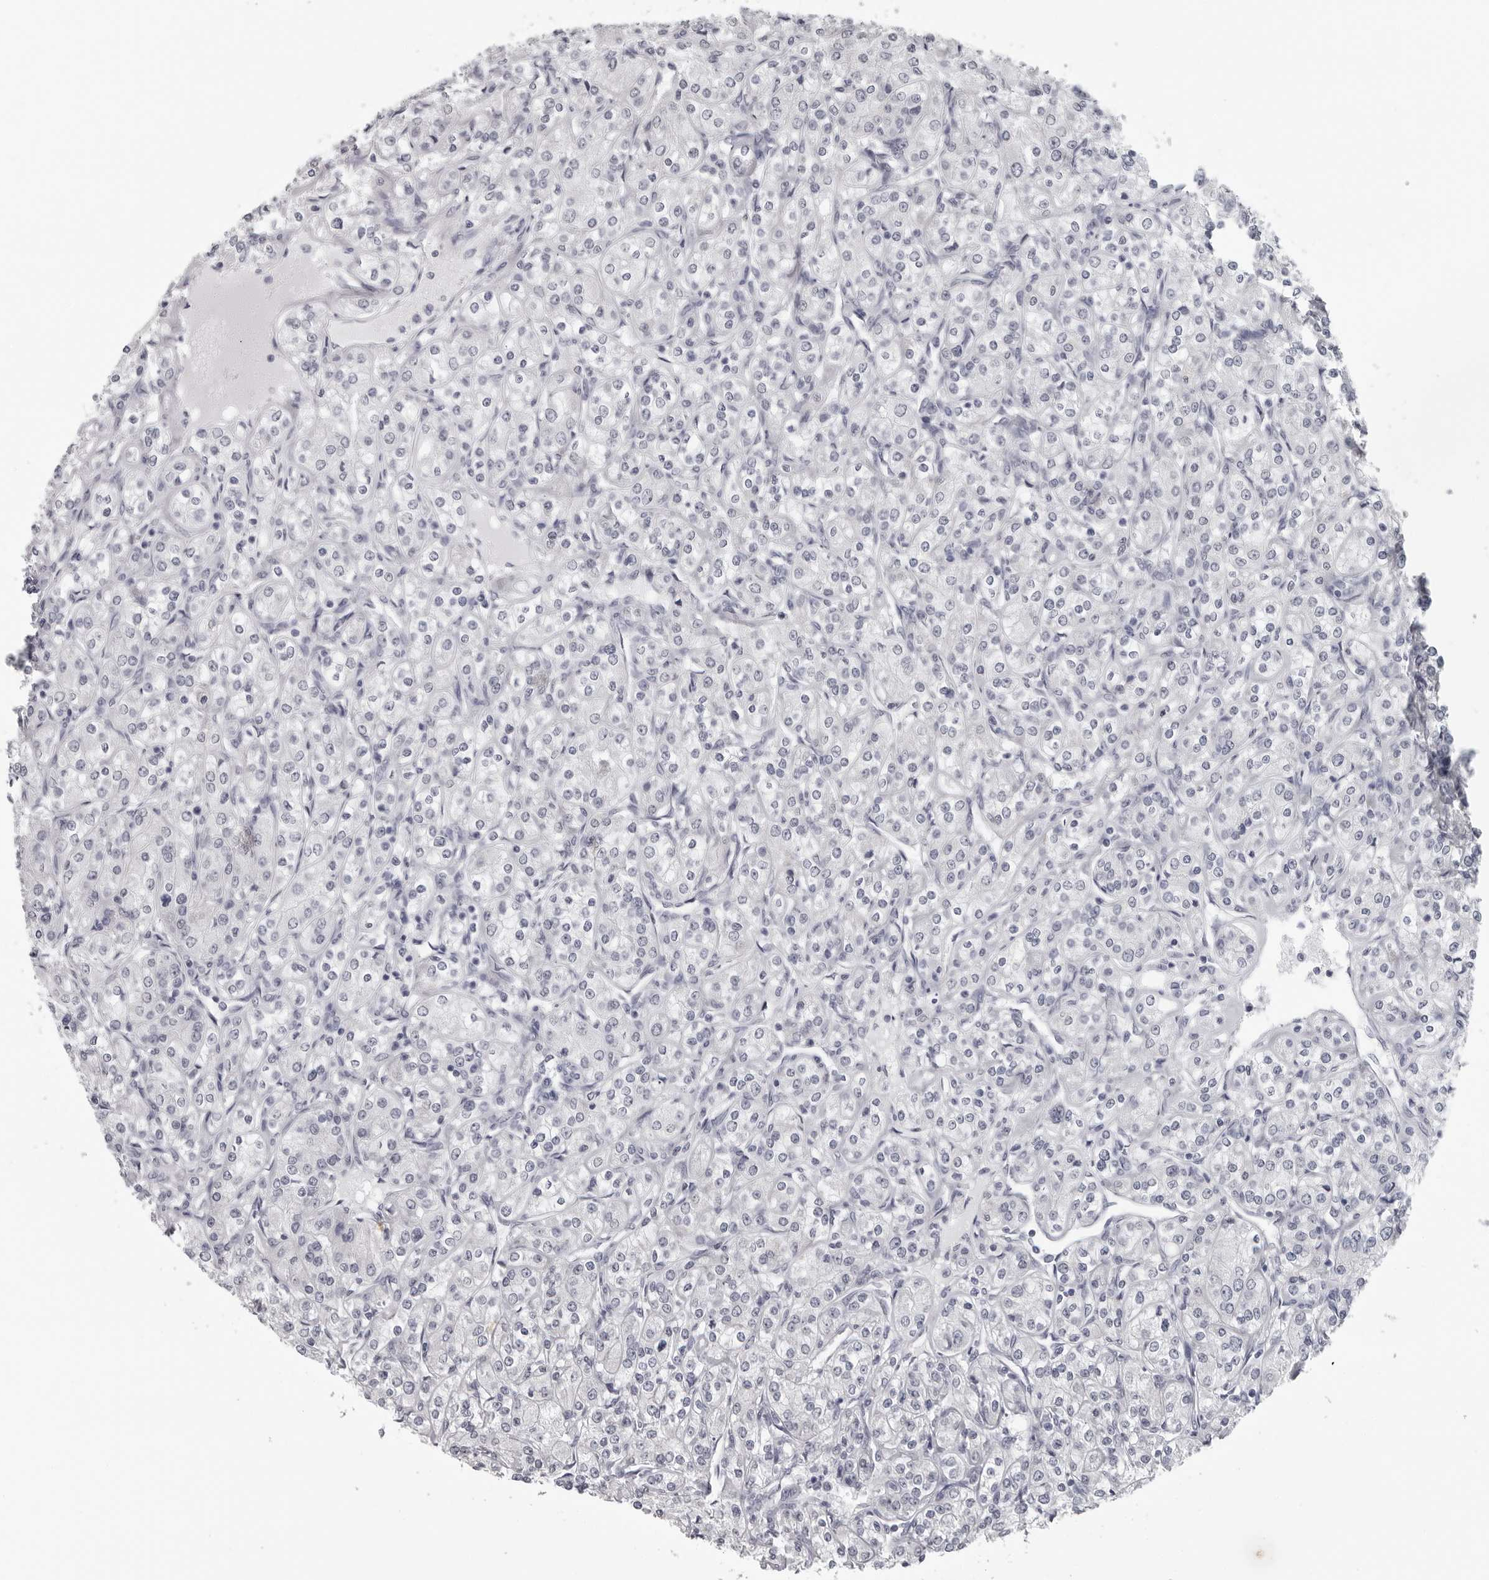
{"staining": {"intensity": "negative", "quantity": "none", "location": "none"}, "tissue": "renal cancer", "cell_type": "Tumor cells", "image_type": "cancer", "snomed": [{"axis": "morphology", "description": "Adenocarcinoma, NOS"}, {"axis": "topography", "description": "Kidney"}], "caption": "This is an immunohistochemistry histopathology image of renal adenocarcinoma. There is no positivity in tumor cells.", "gene": "OPLAH", "patient": {"sex": "male", "age": 77}}